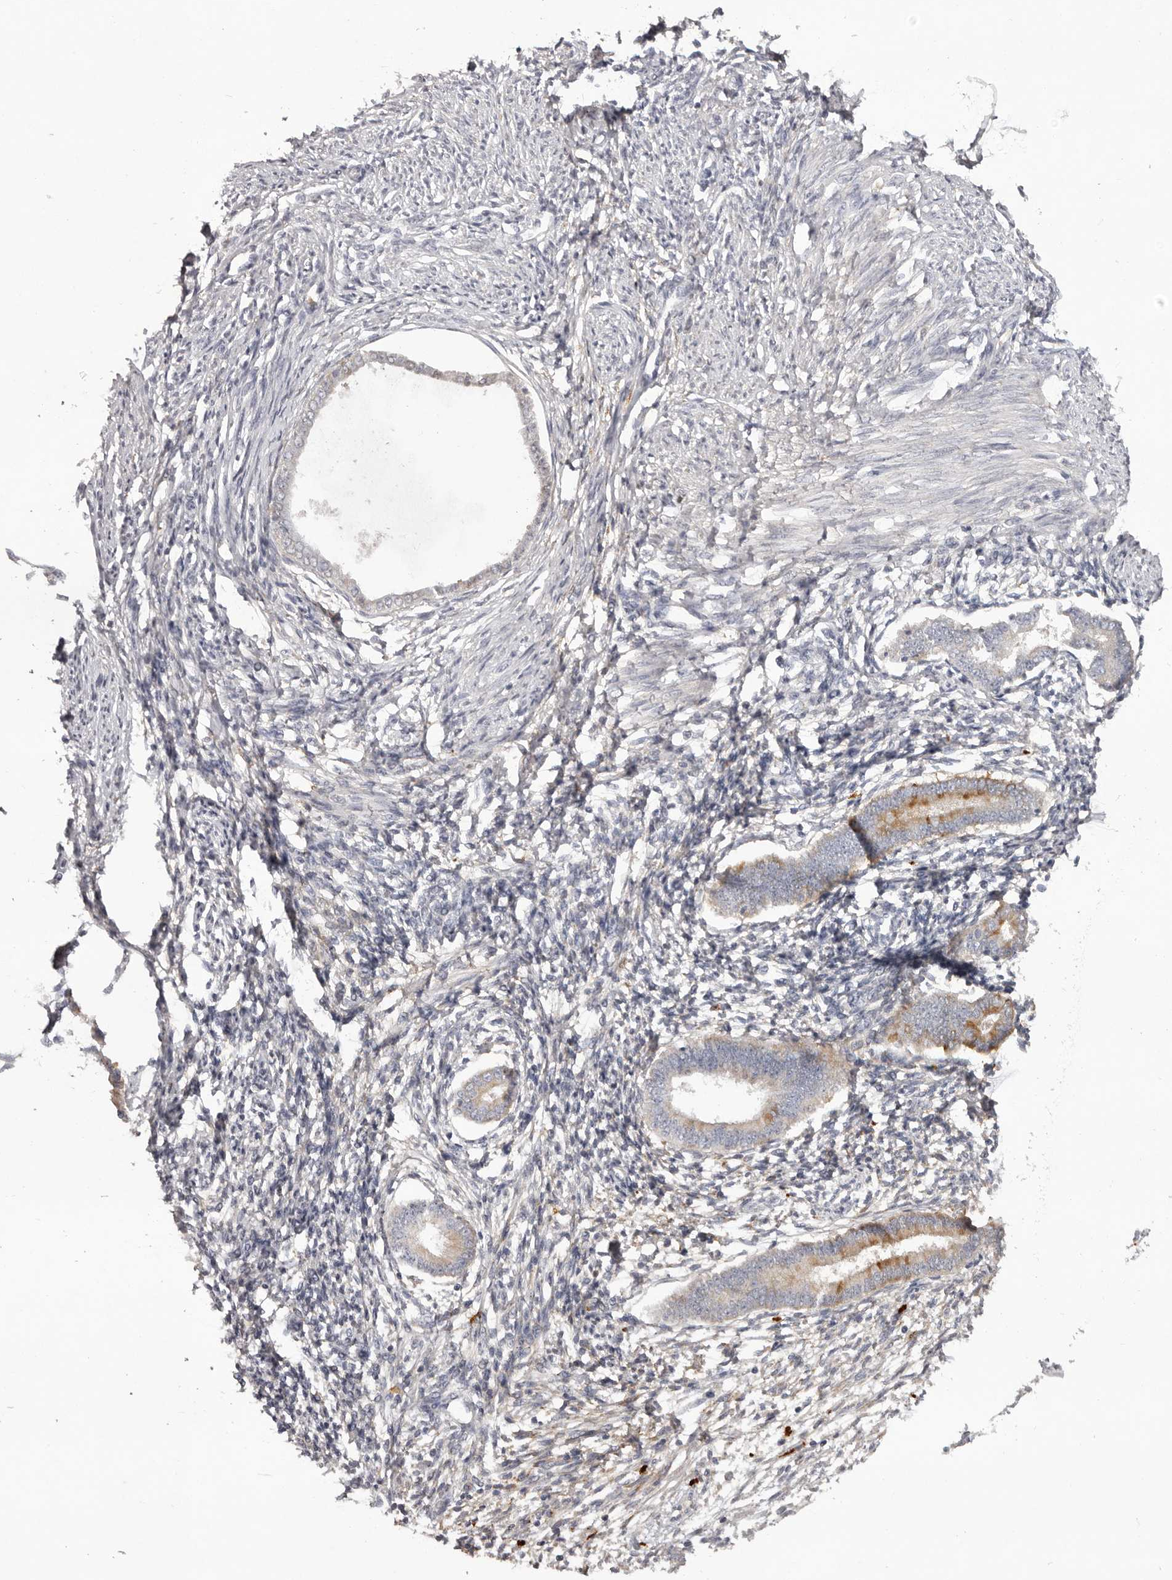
{"staining": {"intensity": "negative", "quantity": "none", "location": "none"}, "tissue": "endometrium", "cell_type": "Cells in endometrial stroma", "image_type": "normal", "snomed": [{"axis": "morphology", "description": "Normal tissue, NOS"}, {"axis": "topography", "description": "Endometrium"}], "caption": "Immunohistochemistry image of normal human endometrium stained for a protein (brown), which reveals no staining in cells in endometrial stroma.", "gene": "SCUBE2", "patient": {"sex": "female", "age": 56}}